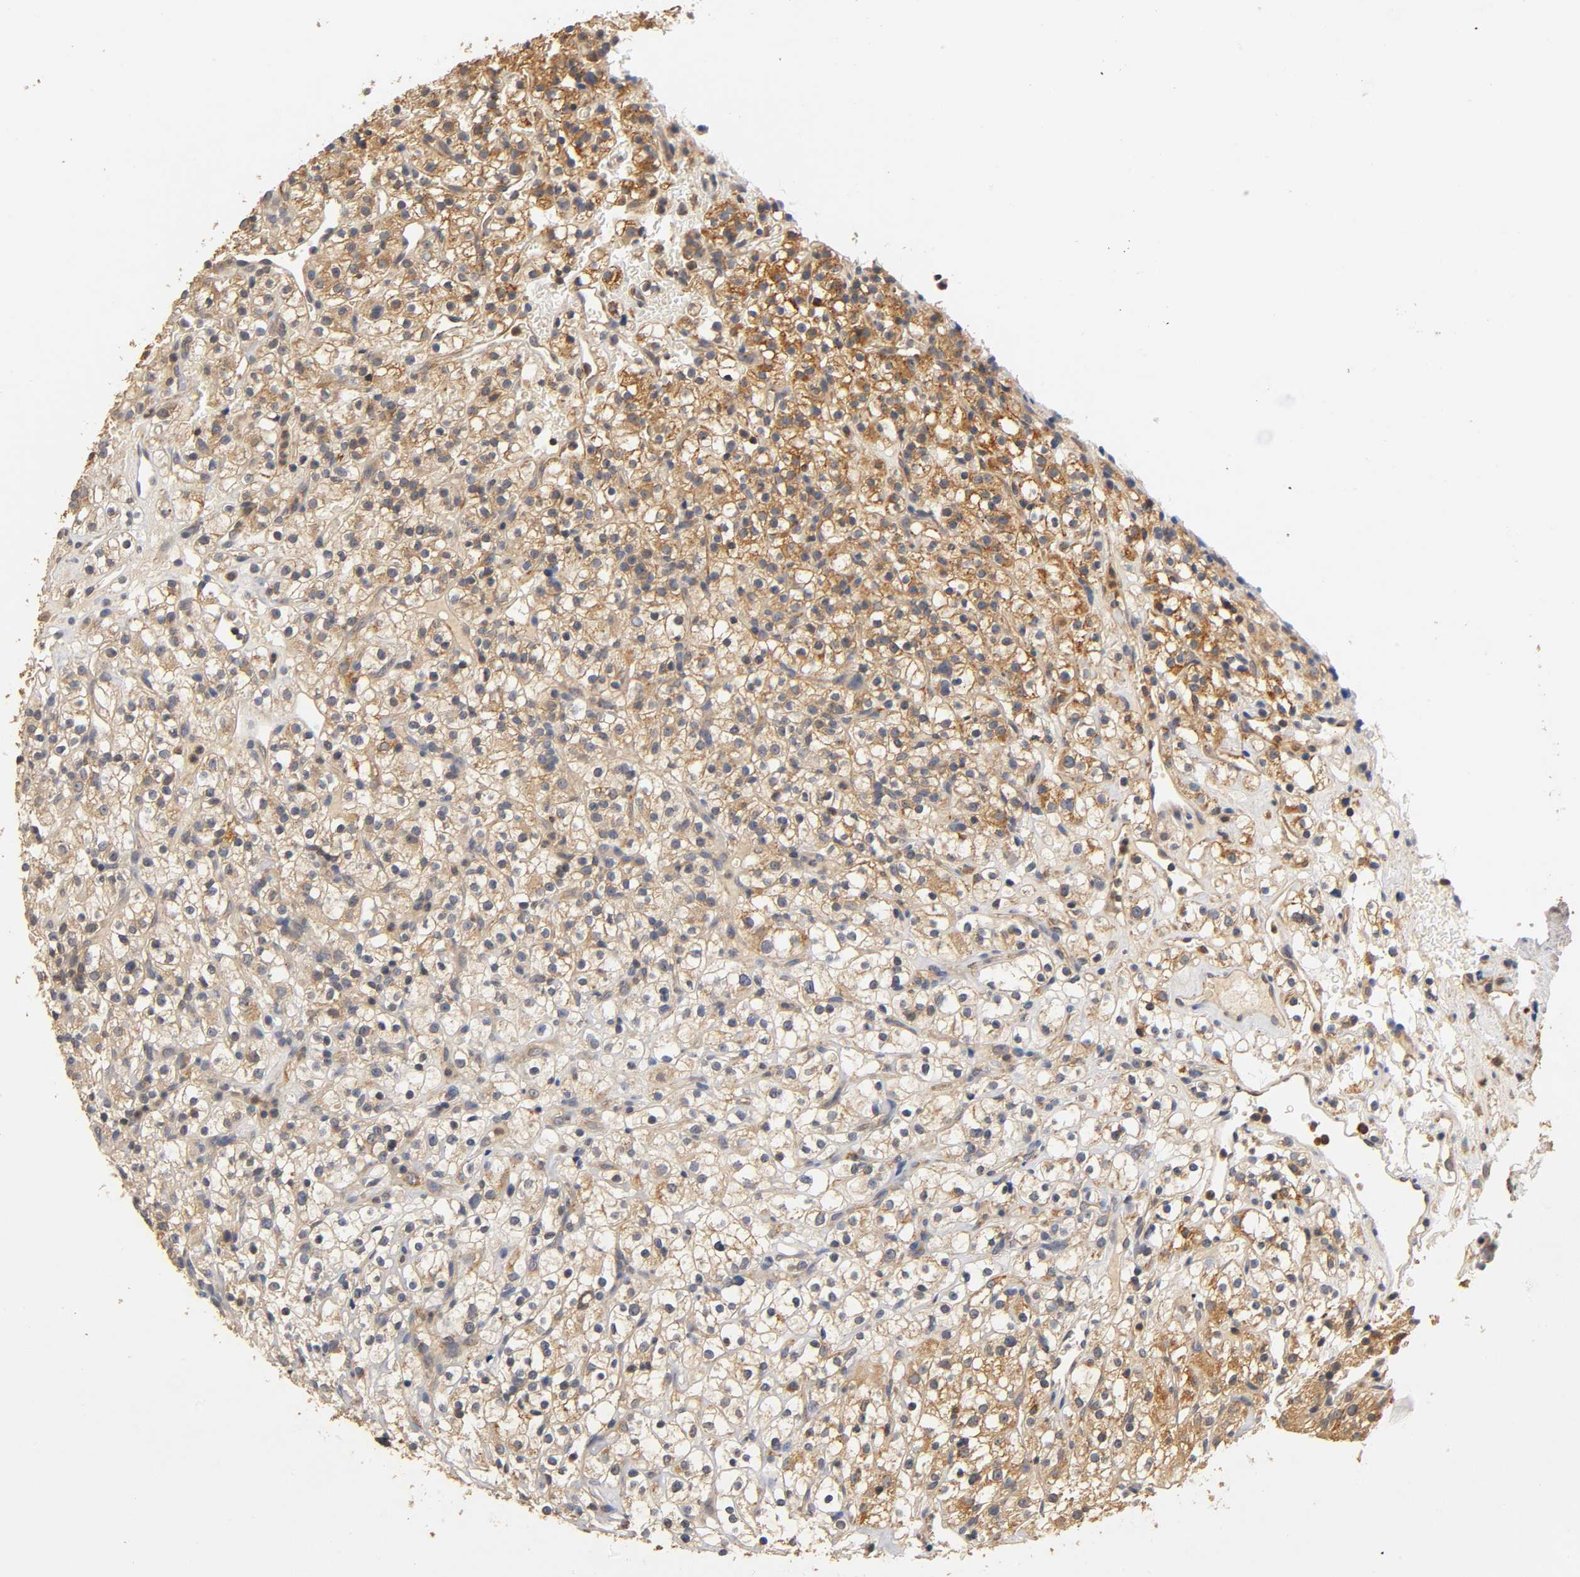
{"staining": {"intensity": "strong", "quantity": "25%-75%", "location": "cytoplasmic/membranous"}, "tissue": "renal cancer", "cell_type": "Tumor cells", "image_type": "cancer", "snomed": [{"axis": "morphology", "description": "Normal tissue, NOS"}, {"axis": "morphology", "description": "Adenocarcinoma, NOS"}, {"axis": "topography", "description": "Kidney"}], "caption": "Immunohistochemistry (IHC) image of neoplastic tissue: renal cancer (adenocarcinoma) stained using immunohistochemistry exhibits high levels of strong protein expression localized specifically in the cytoplasmic/membranous of tumor cells, appearing as a cytoplasmic/membranous brown color.", "gene": "SCAP", "patient": {"sex": "female", "age": 72}}